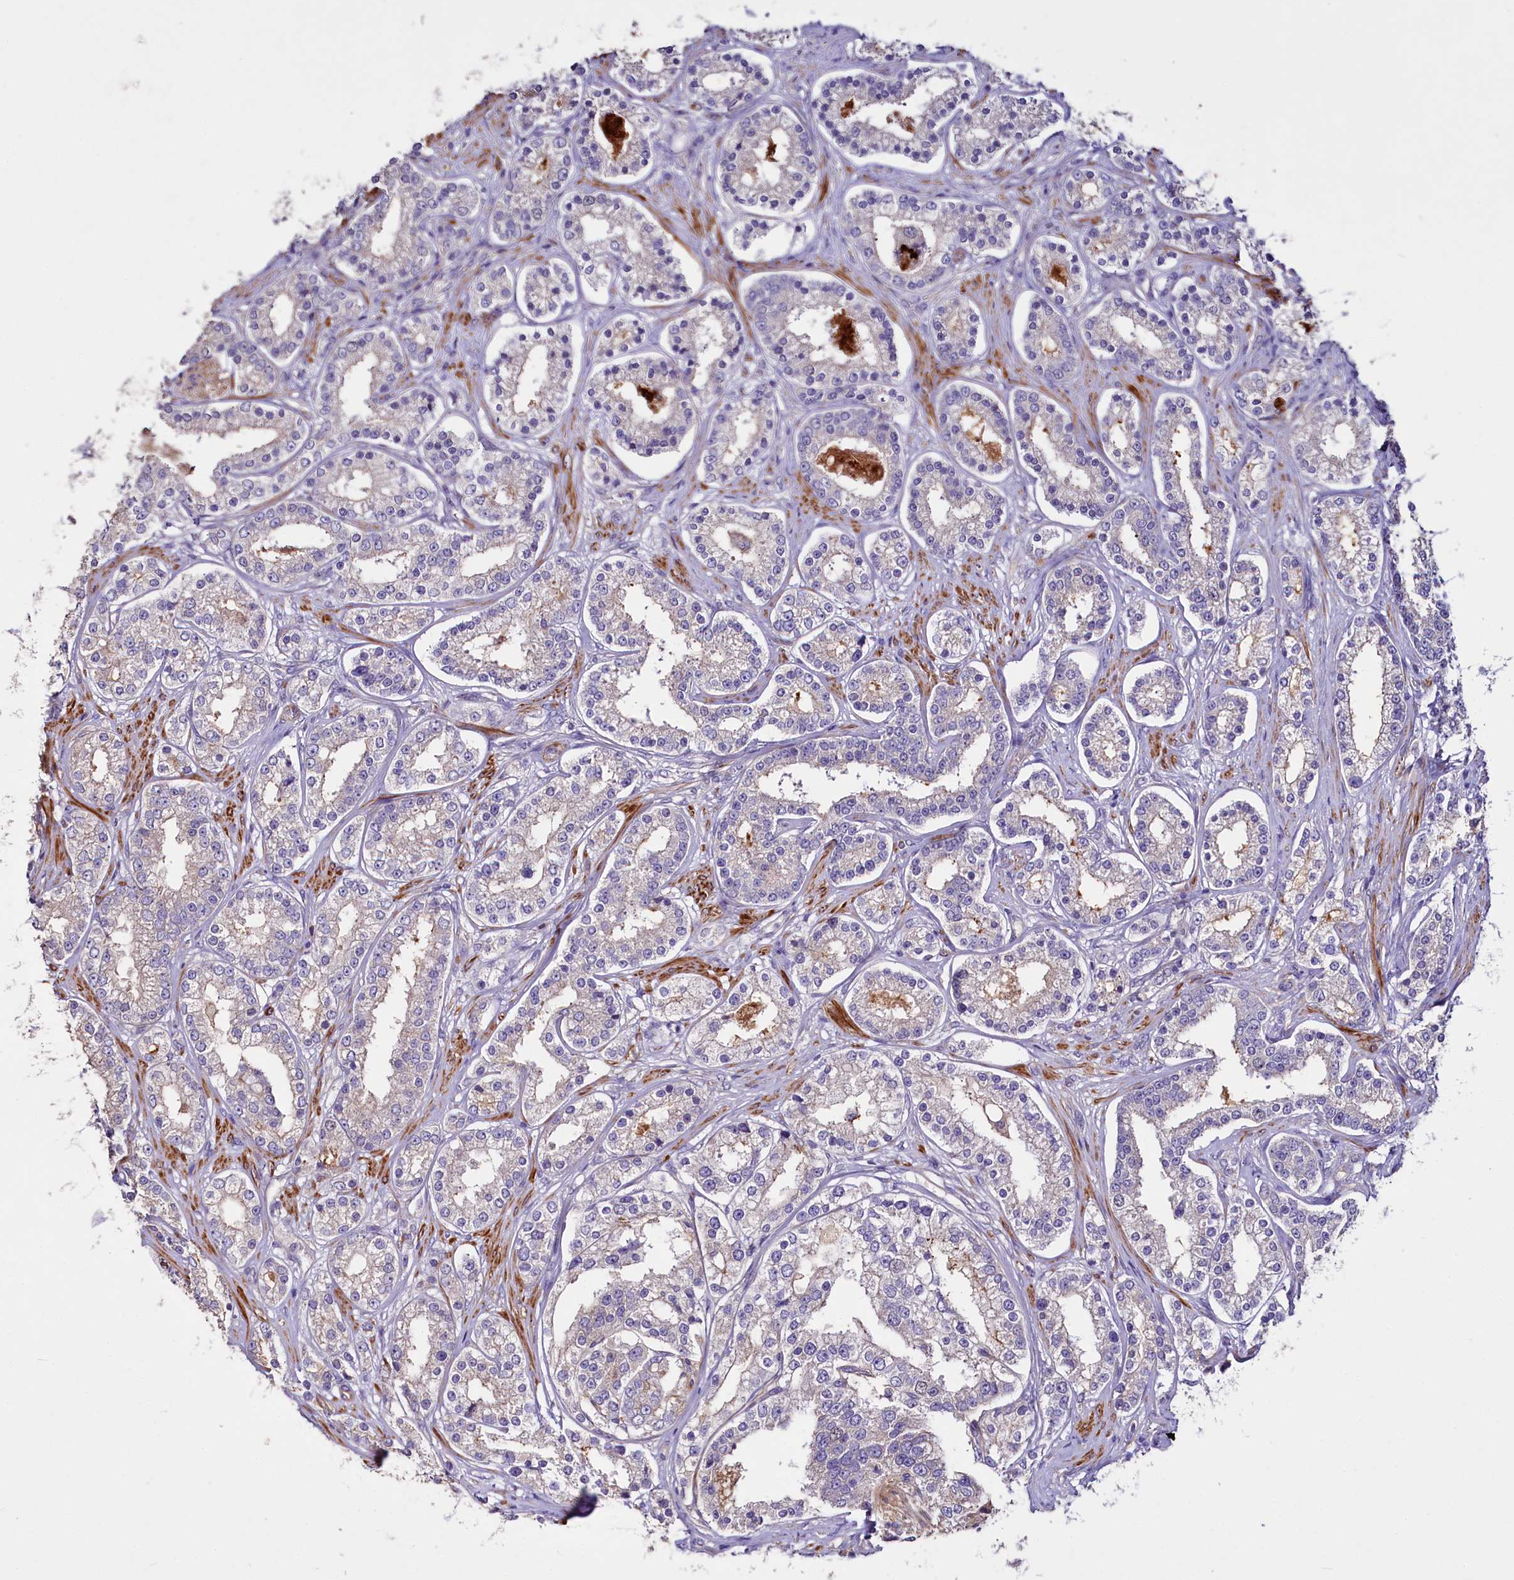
{"staining": {"intensity": "negative", "quantity": "none", "location": "none"}, "tissue": "prostate cancer", "cell_type": "Tumor cells", "image_type": "cancer", "snomed": [{"axis": "morphology", "description": "Normal tissue, NOS"}, {"axis": "morphology", "description": "Adenocarcinoma, High grade"}, {"axis": "topography", "description": "Prostate"}], "caption": "A micrograph of prostate high-grade adenocarcinoma stained for a protein demonstrates no brown staining in tumor cells. (DAB (3,3'-diaminobenzidine) IHC visualized using brightfield microscopy, high magnification).", "gene": "WNT8A", "patient": {"sex": "male", "age": 83}}